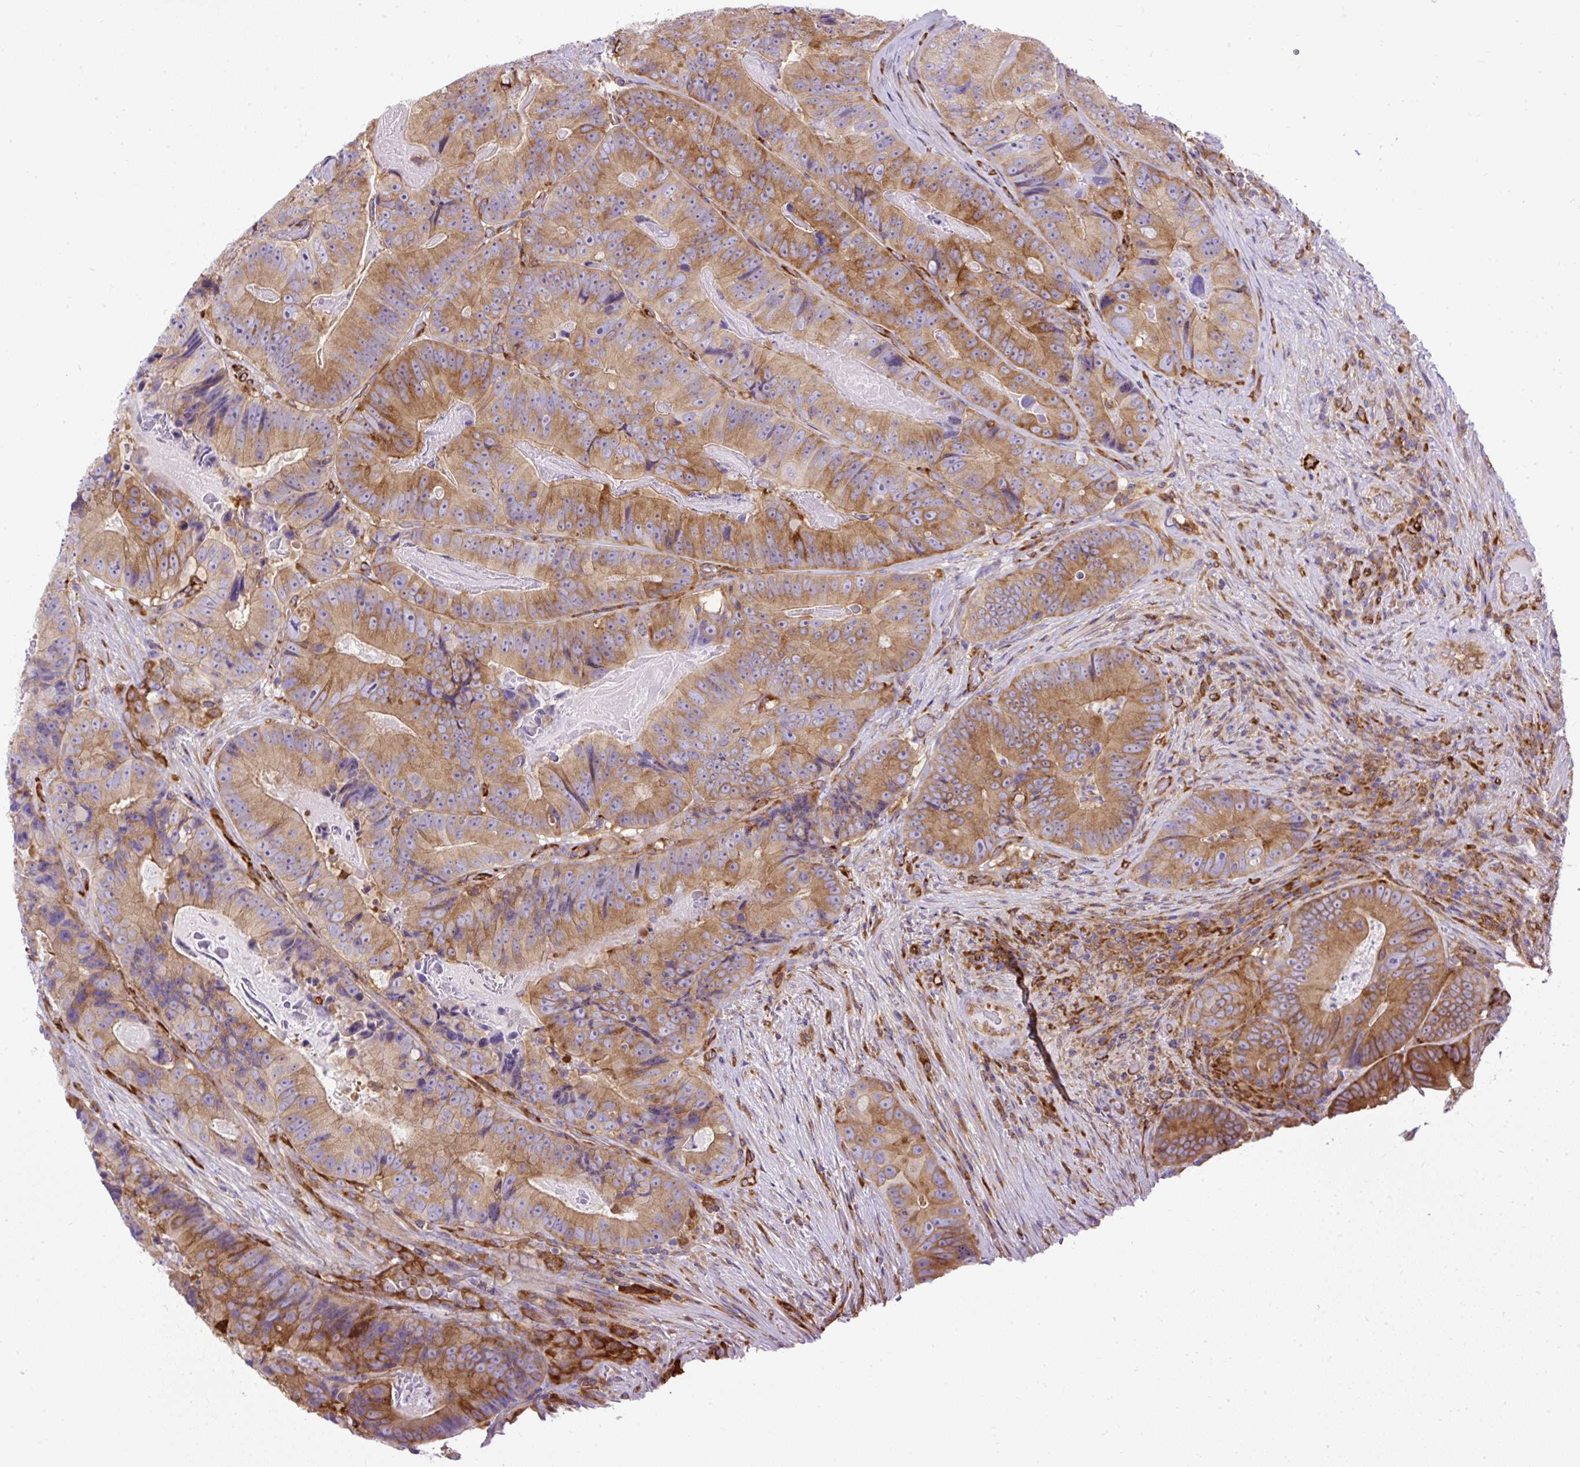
{"staining": {"intensity": "moderate", "quantity": ">75%", "location": "cytoplasmic/membranous"}, "tissue": "colorectal cancer", "cell_type": "Tumor cells", "image_type": "cancer", "snomed": [{"axis": "morphology", "description": "Adenocarcinoma, NOS"}, {"axis": "topography", "description": "Colon"}], "caption": "Tumor cells show moderate cytoplasmic/membranous expression in about >75% of cells in adenocarcinoma (colorectal). The staining was performed using DAB (3,3'-diaminobenzidine) to visualize the protein expression in brown, while the nuclei were stained in blue with hematoxylin (Magnification: 20x).", "gene": "MAP1S", "patient": {"sex": "female", "age": 86}}